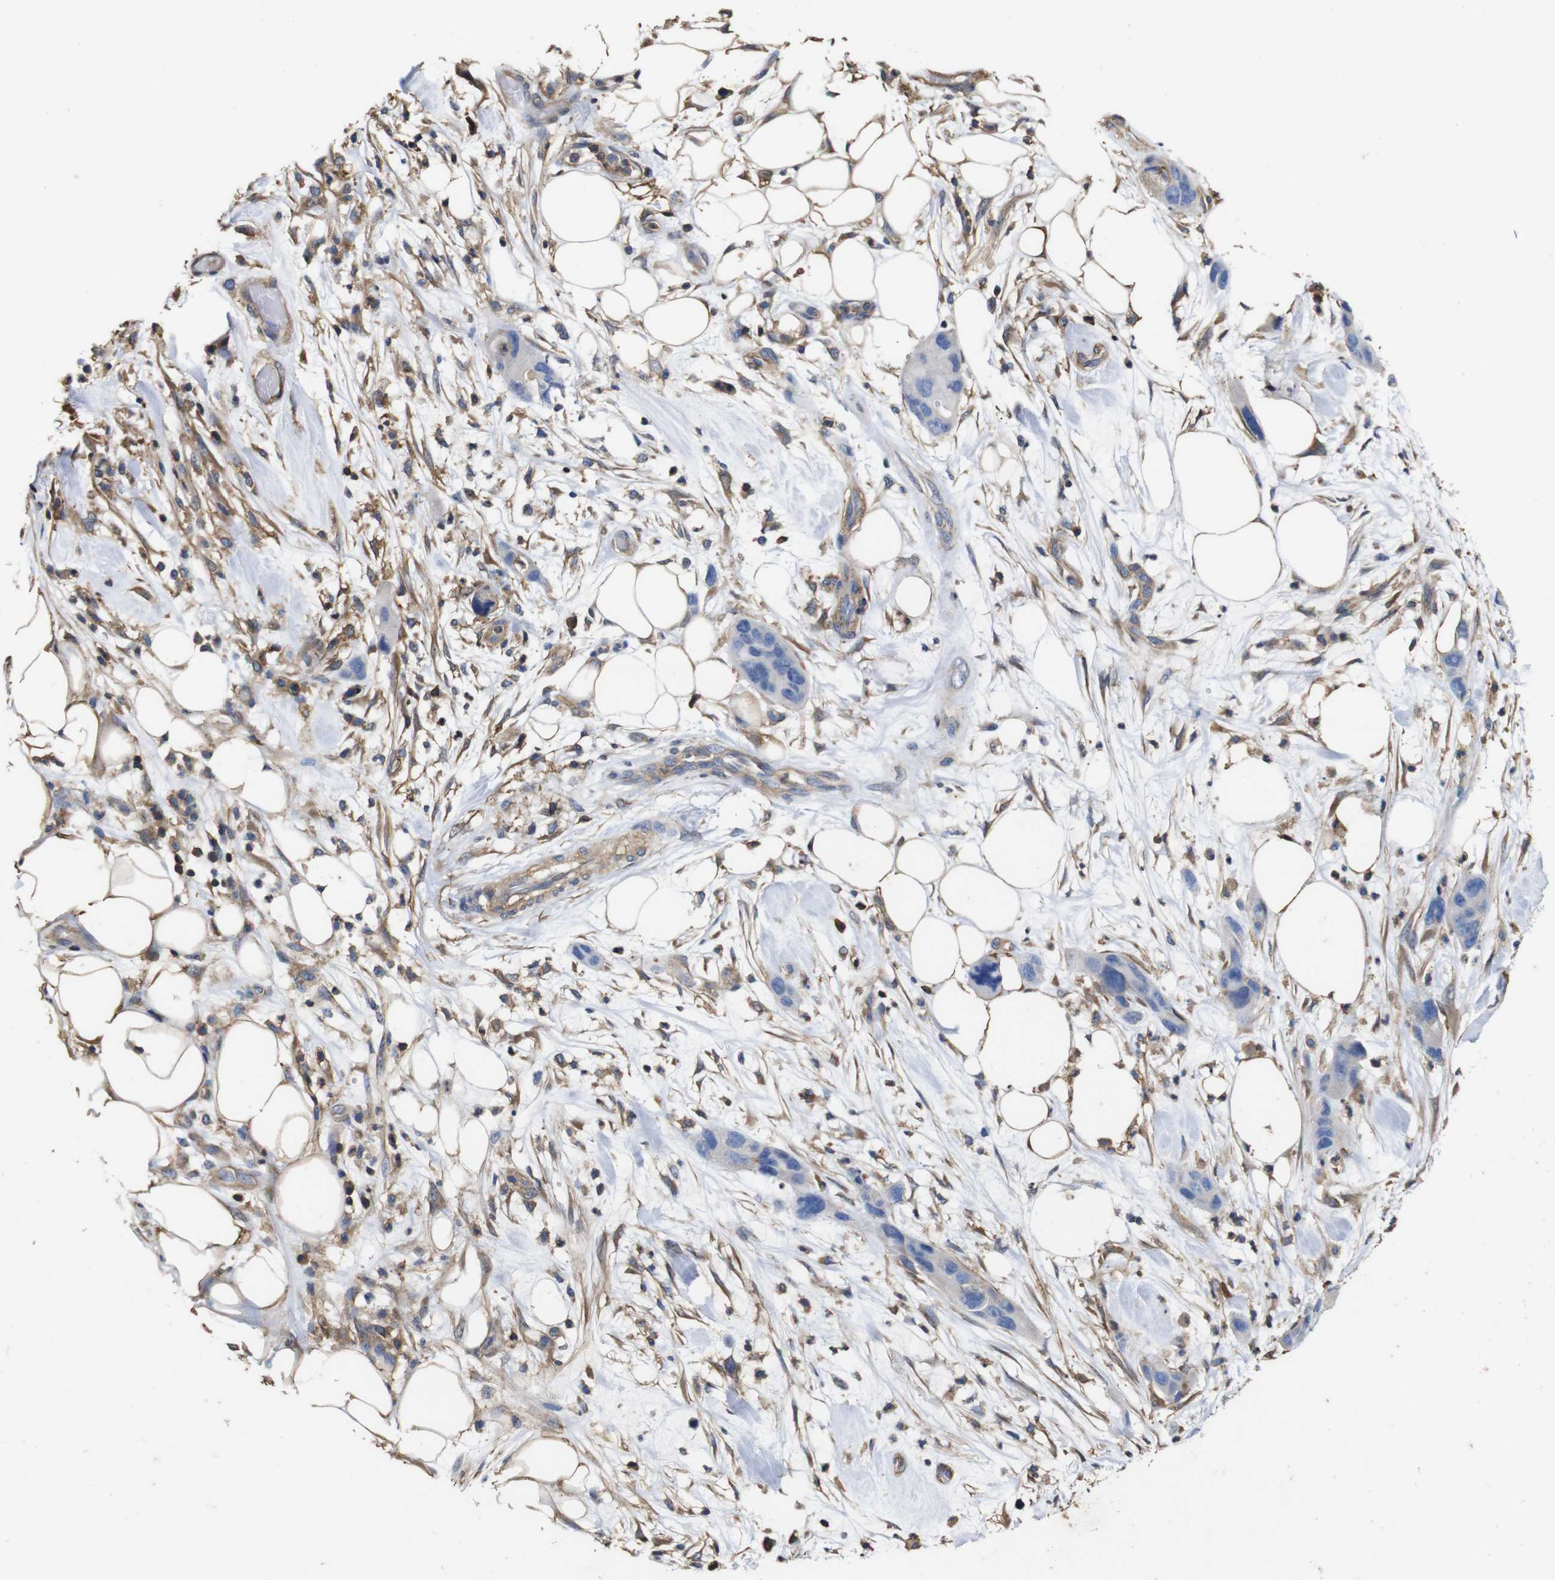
{"staining": {"intensity": "negative", "quantity": "none", "location": "none"}, "tissue": "pancreatic cancer", "cell_type": "Tumor cells", "image_type": "cancer", "snomed": [{"axis": "morphology", "description": "Adenocarcinoma, NOS"}, {"axis": "topography", "description": "Pancreas"}], "caption": "Immunohistochemical staining of human pancreatic adenocarcinoma demonstrates no significant expression in tumor cells.", "gene": "PI4KA", "patient": {"sex": "female", "age": 71}}